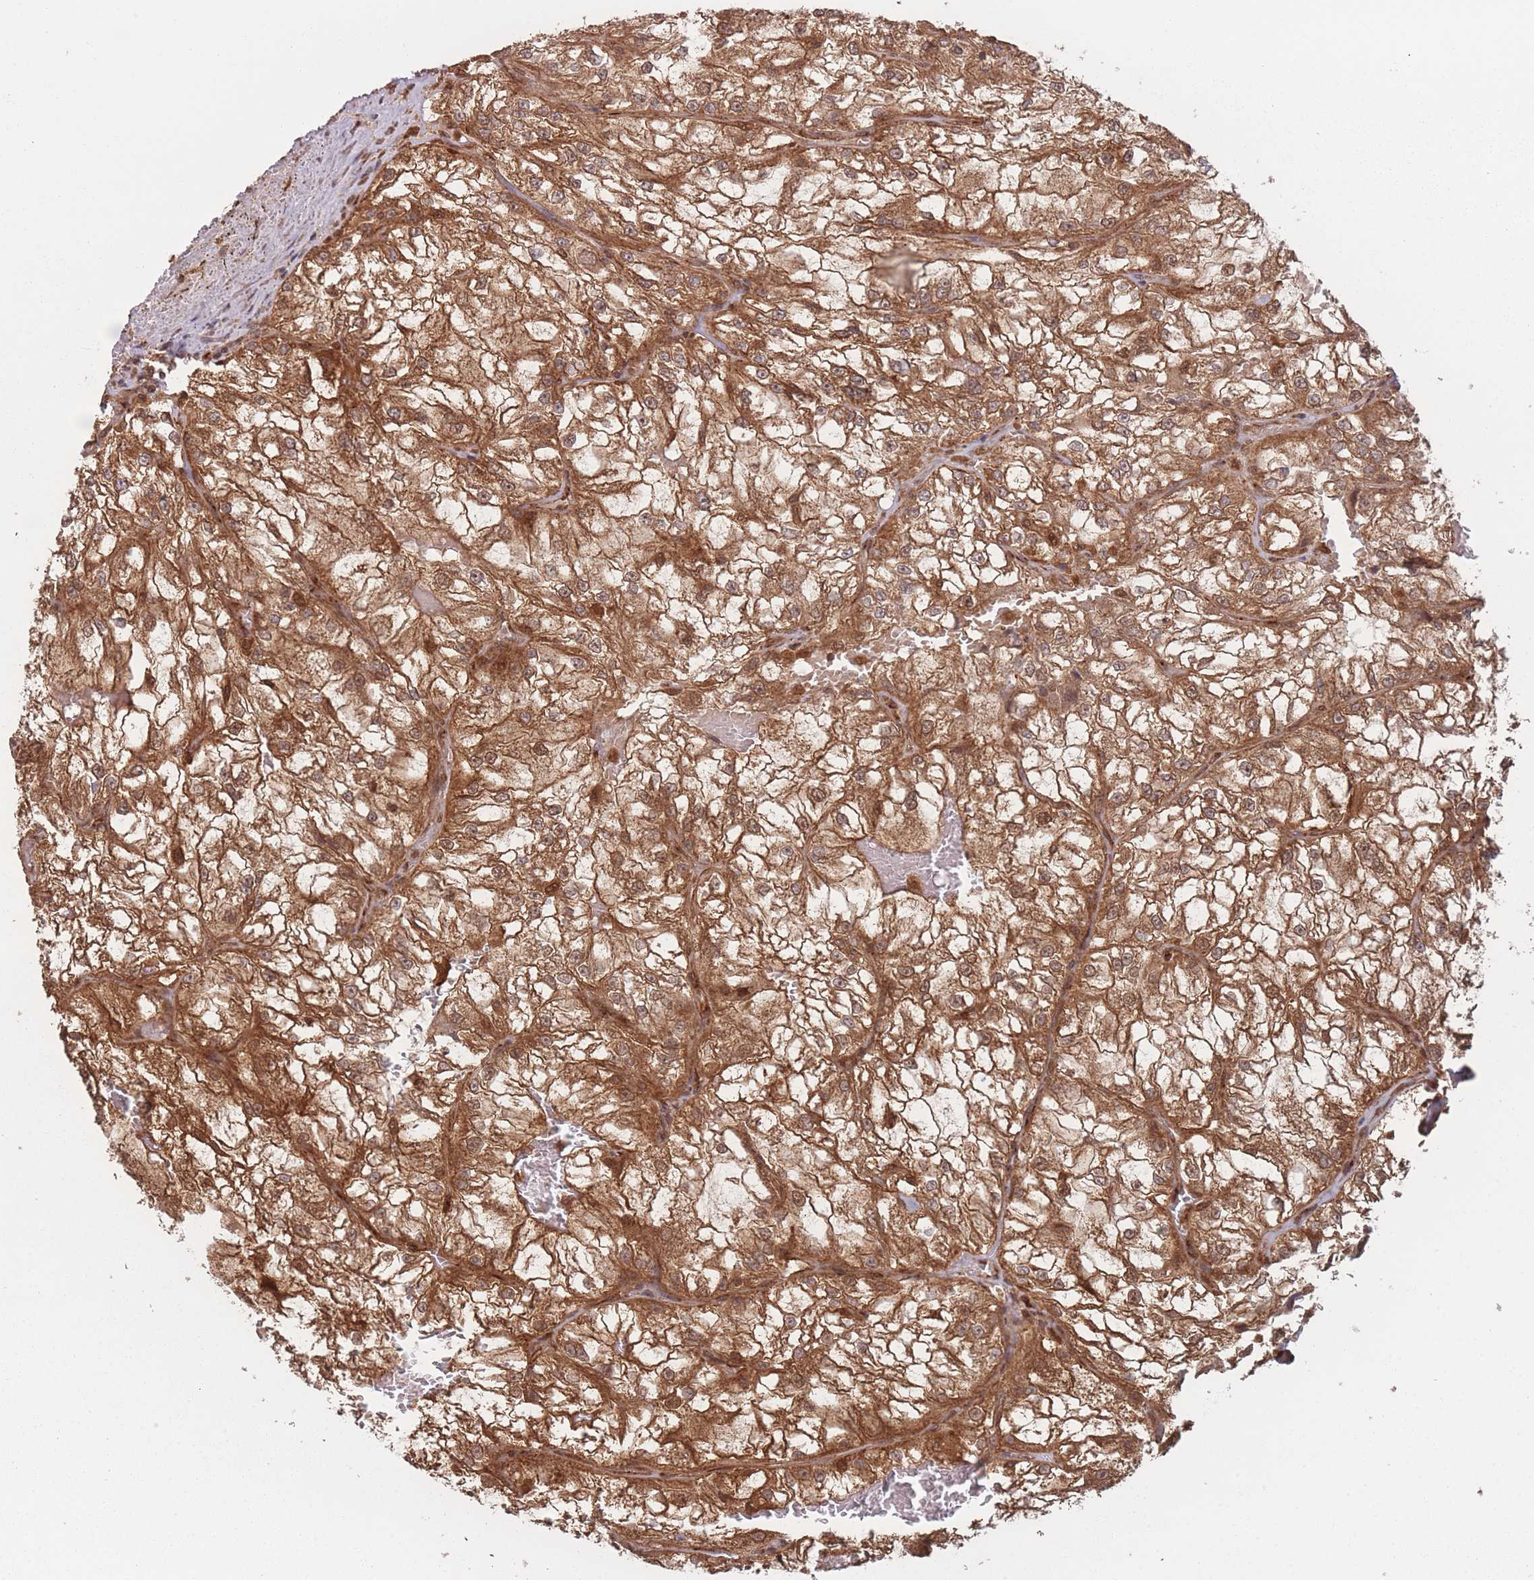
{"staining": {"intensity": "moderate", "quantity": ">75%", "location": "cytoplasmic/membranous"}, "tissue": "renal cancer", "cell_type": "Tumor cells", "image_type": "cancer", "snomed": [{"axis": "morphology", "description": "Adenocarcinoma, NOS"}, {"axis": "topography", "description": "Kidney"}], "caption": "The micrograph exhibits immunohistochemical staining of adenocarcinoma (renal). There is moderate cytoplasmic/membranous staining is present in about >75% of tumor cells.", "gene": "PODXL2", "patient": {"sex": "female", "age": 72}}